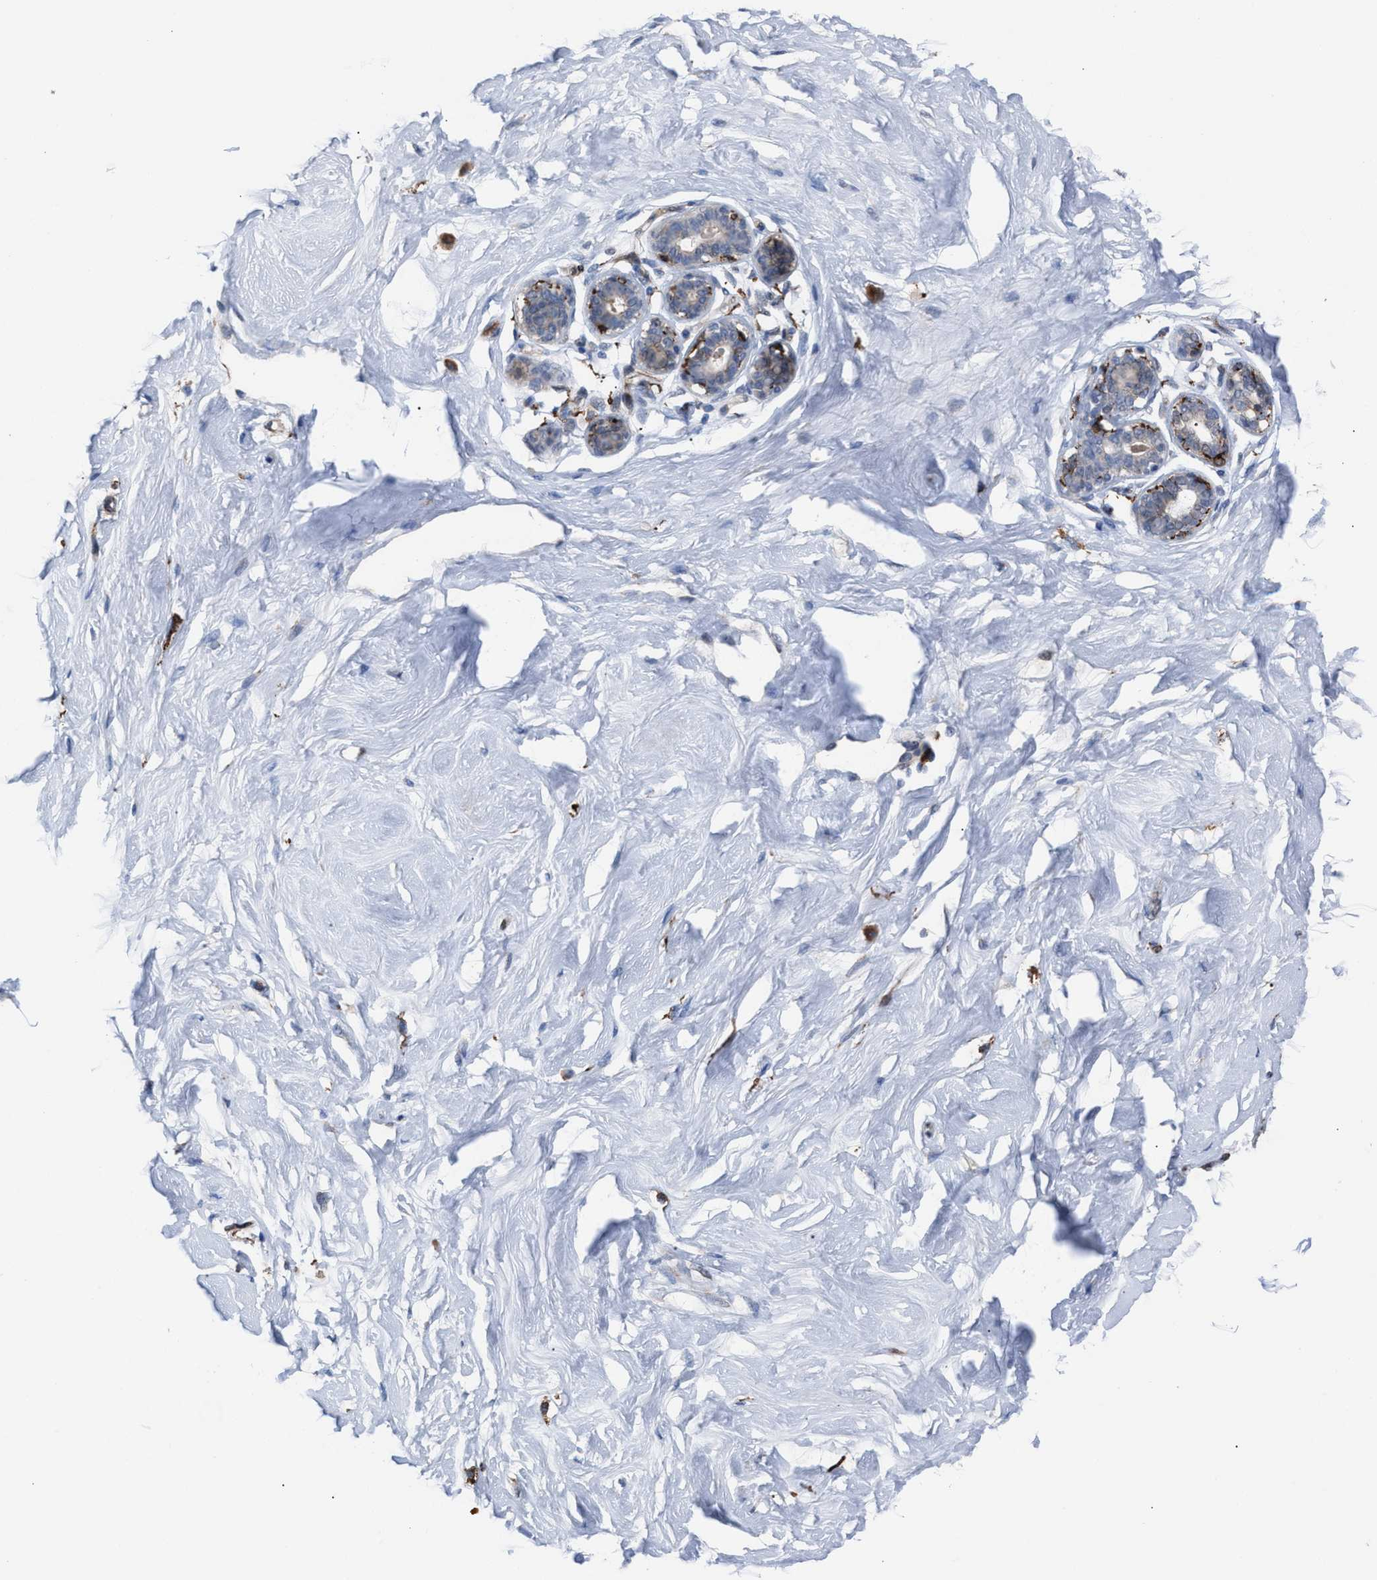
{"staining": {"intensity": "negative", "quantity": "none", "location": "none"}, "tissue": "breast", "cell_type": "Adipocytes", "image_type": "normal", "snomed": [{"axis": "morphology", "description": "Normal tissue, NOS"}, {"axis": "topography", "description": "Breast"}], "caption": "Breast stained for a protein using immunohistochemistry shows no staining adipocytes.", "gene": "SLC47A1", "patient": {"sex": "female", "age": 23}}